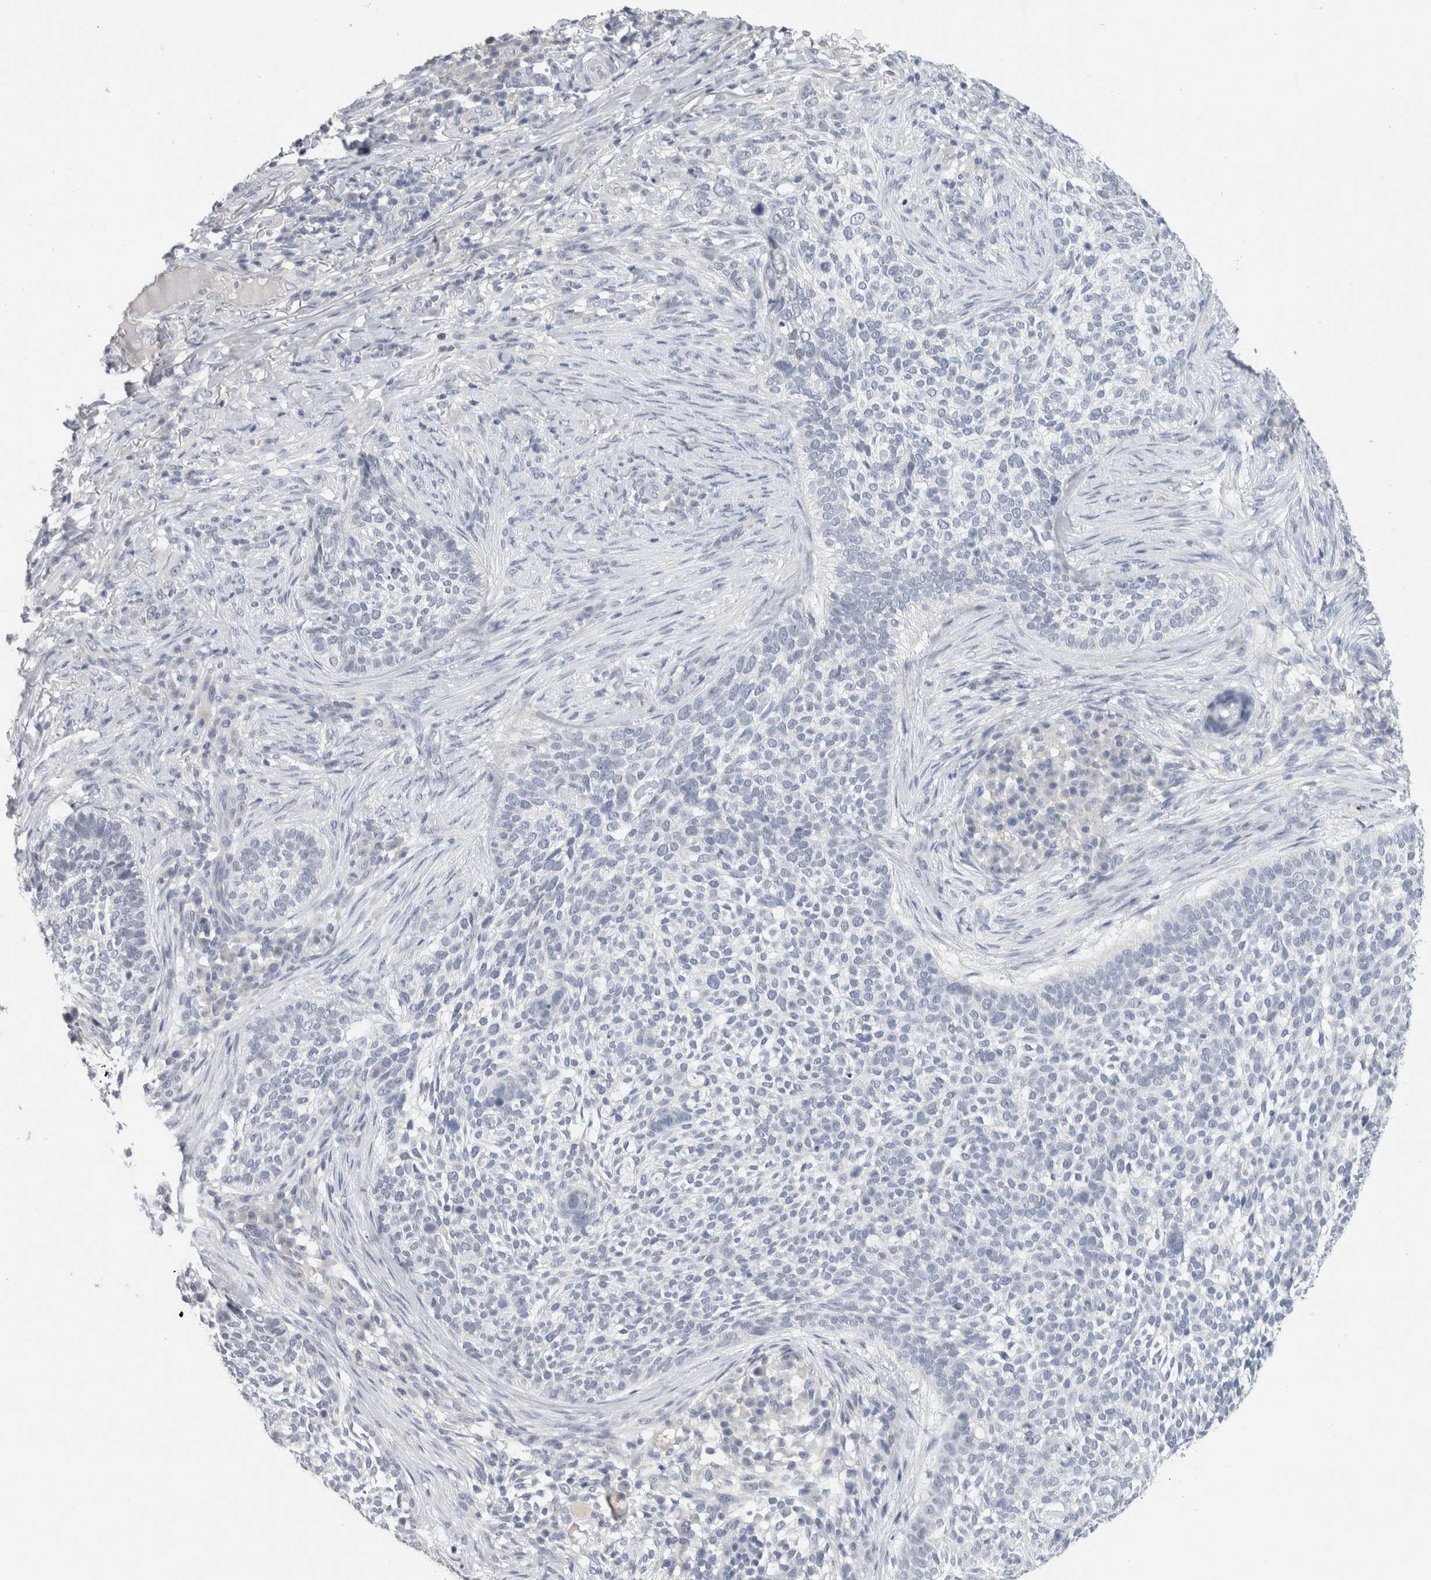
{"staining": {"intensity": "negative", "quantity": "none", "location": "none"}, "tissue": "skin cancer", "cell_type": "Tumor cells", "image_type": "cancer", "snomed": [{"axis": "morphology", "description": "Basal cell carcinoma"}, {"axis": "topography", "description": "Skin"}], "caption": "Basal cell carcinoma (skin) stained for a protein using immunohistochemistry (IHC) displays no staining tumor cells.", "gene": "TONSL", "patient": {"sex": "female", "age": 64}}